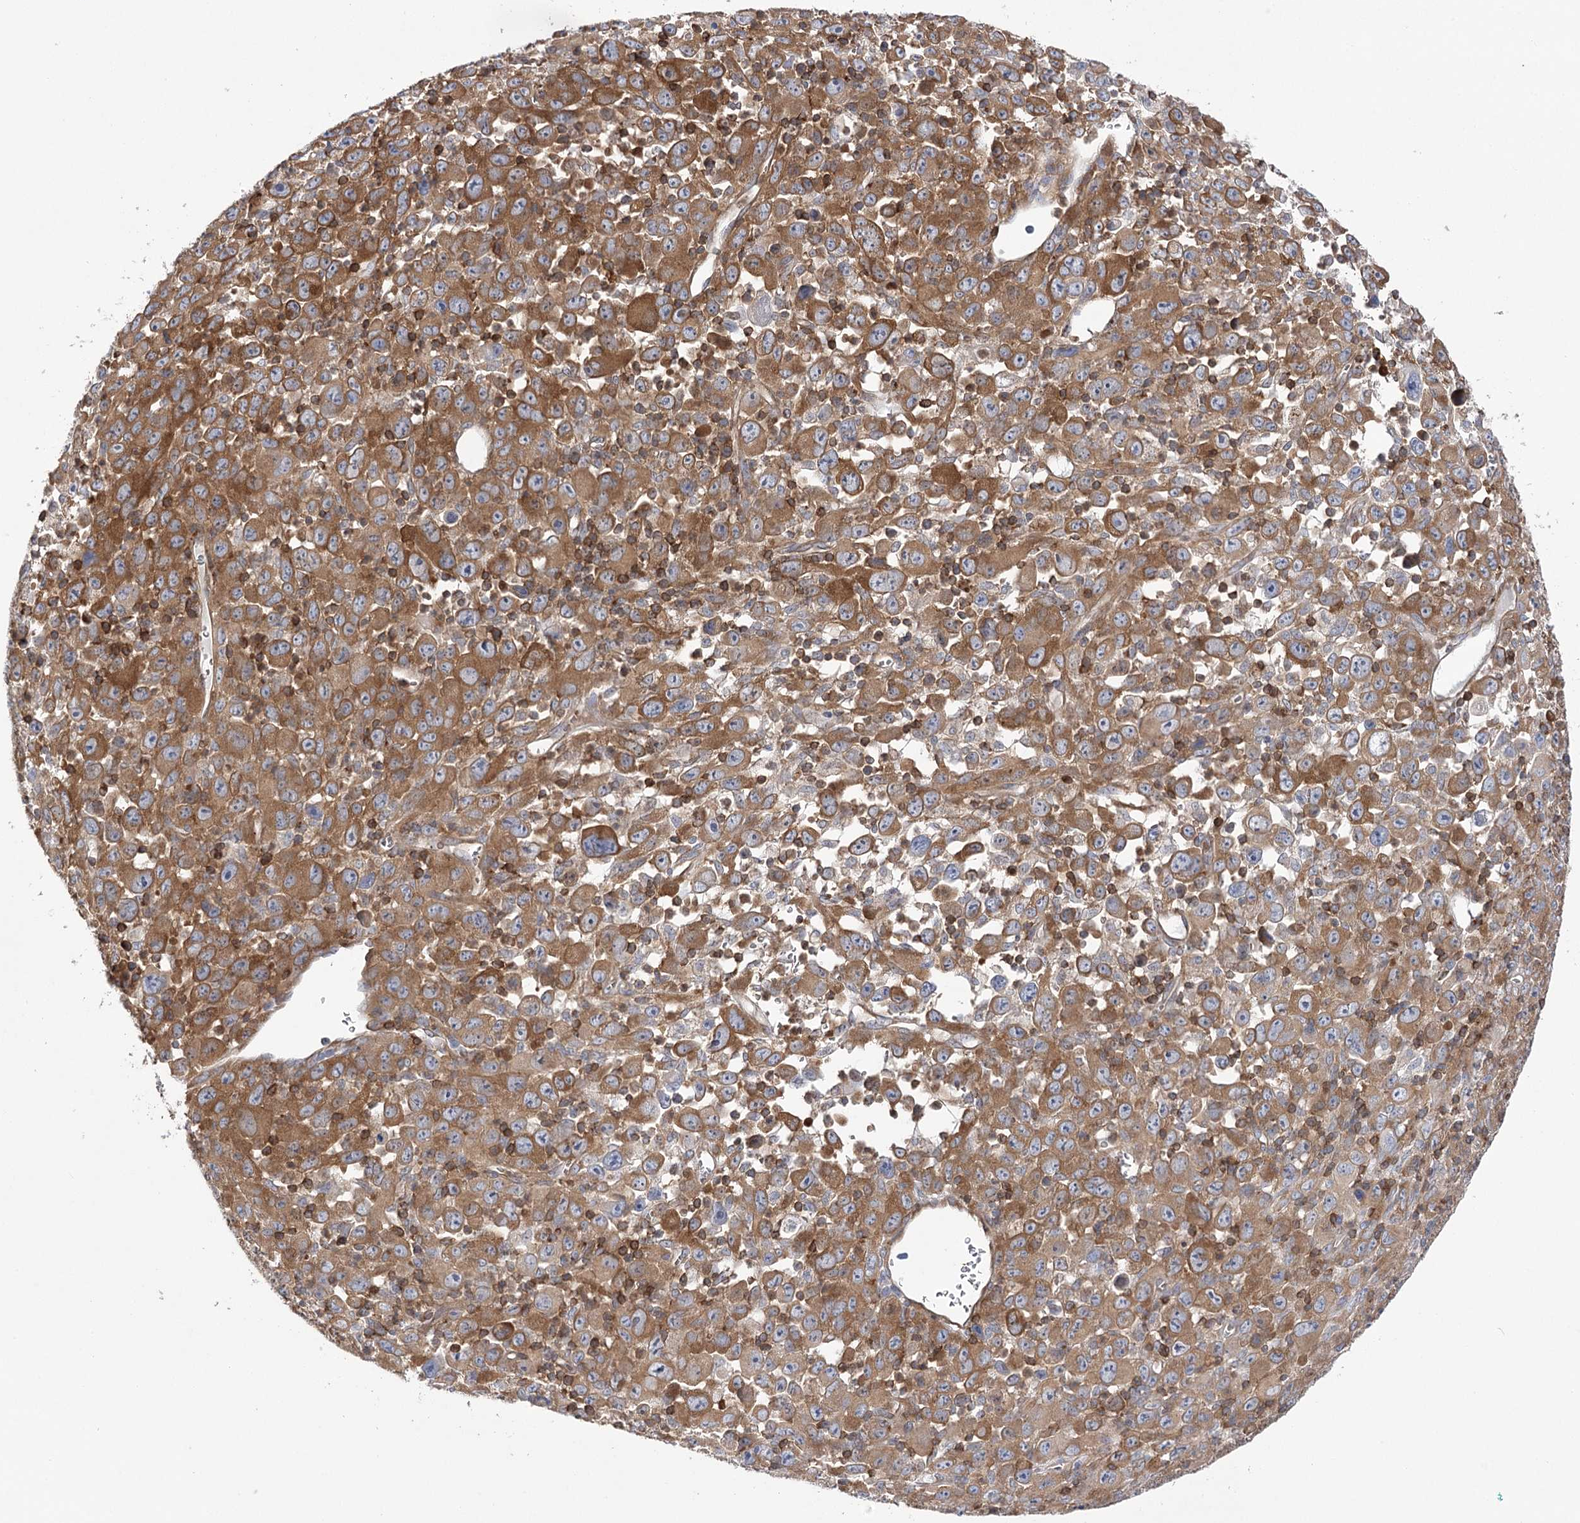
{"staining": {"intensity": "moderate", "quantity": "25%-75%", "location": "cytoplasmic/membranous"}, "tissue": "melanoma", "cell_type": "Tumor cells", "image_type": "cancer", "snomed": [{"axis": "morphology", "description": "Malignant melanoma, Metastatic site"}, {"axis": "topography", "description": "Skin"}], "caption": "A photomicrograph showing moderate cytoplasmic/membranous positivity in about 25%-75% of tumor cells in malignant melanoma (metastatic site), as visualized by brown immunohistochemical staining.", "gene": "VPS37B", "patient": {"sex": "female", "age": 56}}